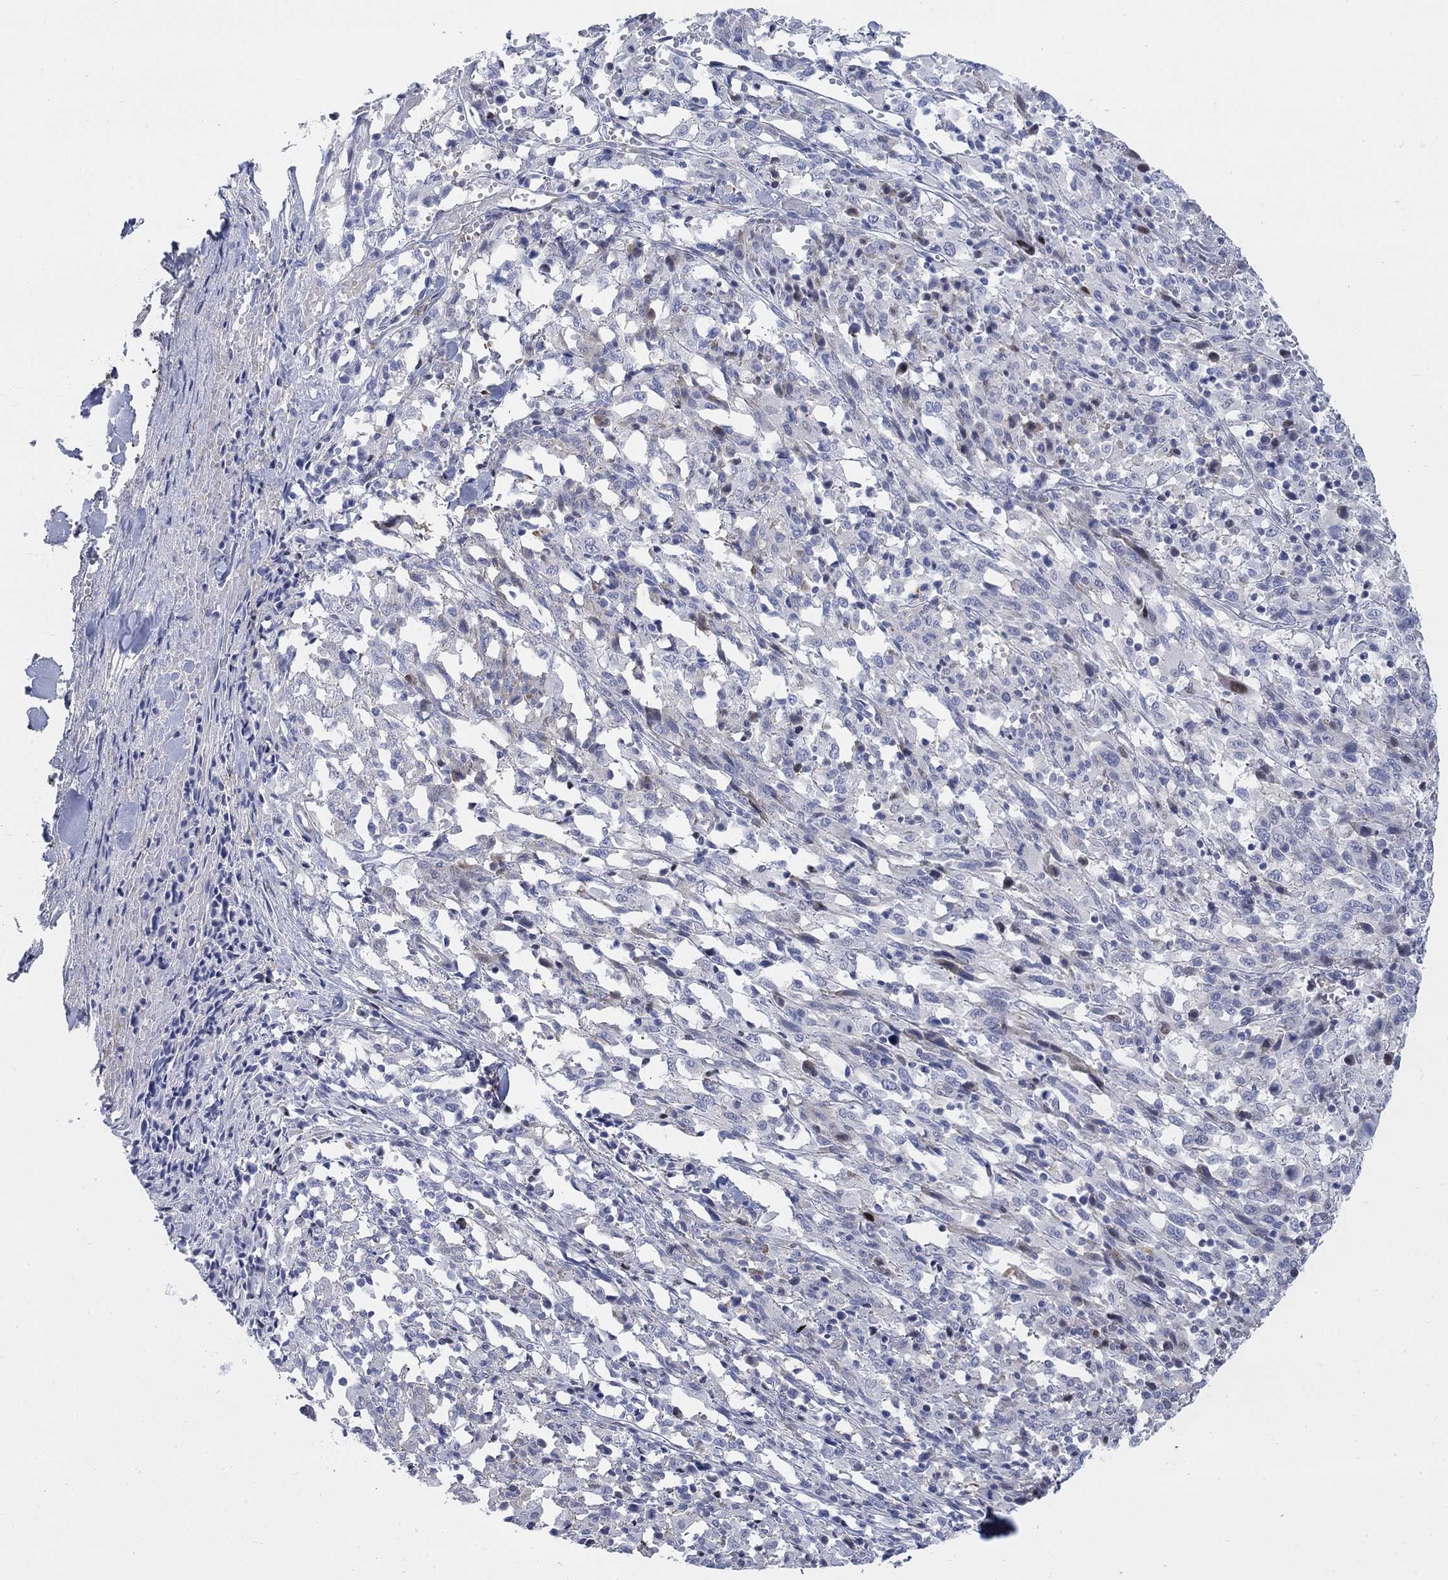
{"staining": {"intensity": "negative", "quantity": "none", "location": "none"}, "tissue": "melanoma", "cell_type": "Tumor cells", "image_type": "cancer", "snomed": [{"axis": "morphology", "description": "Malignant melanoma, NOS"}, {"axis": "topography", "description": "Skin"}], "caption": "Protein analysis of malignant melanoma exhibits no significant positivity in tumor cells.", "gene": "MYO3A", "patient": {"sex": "female", "age": 91}}